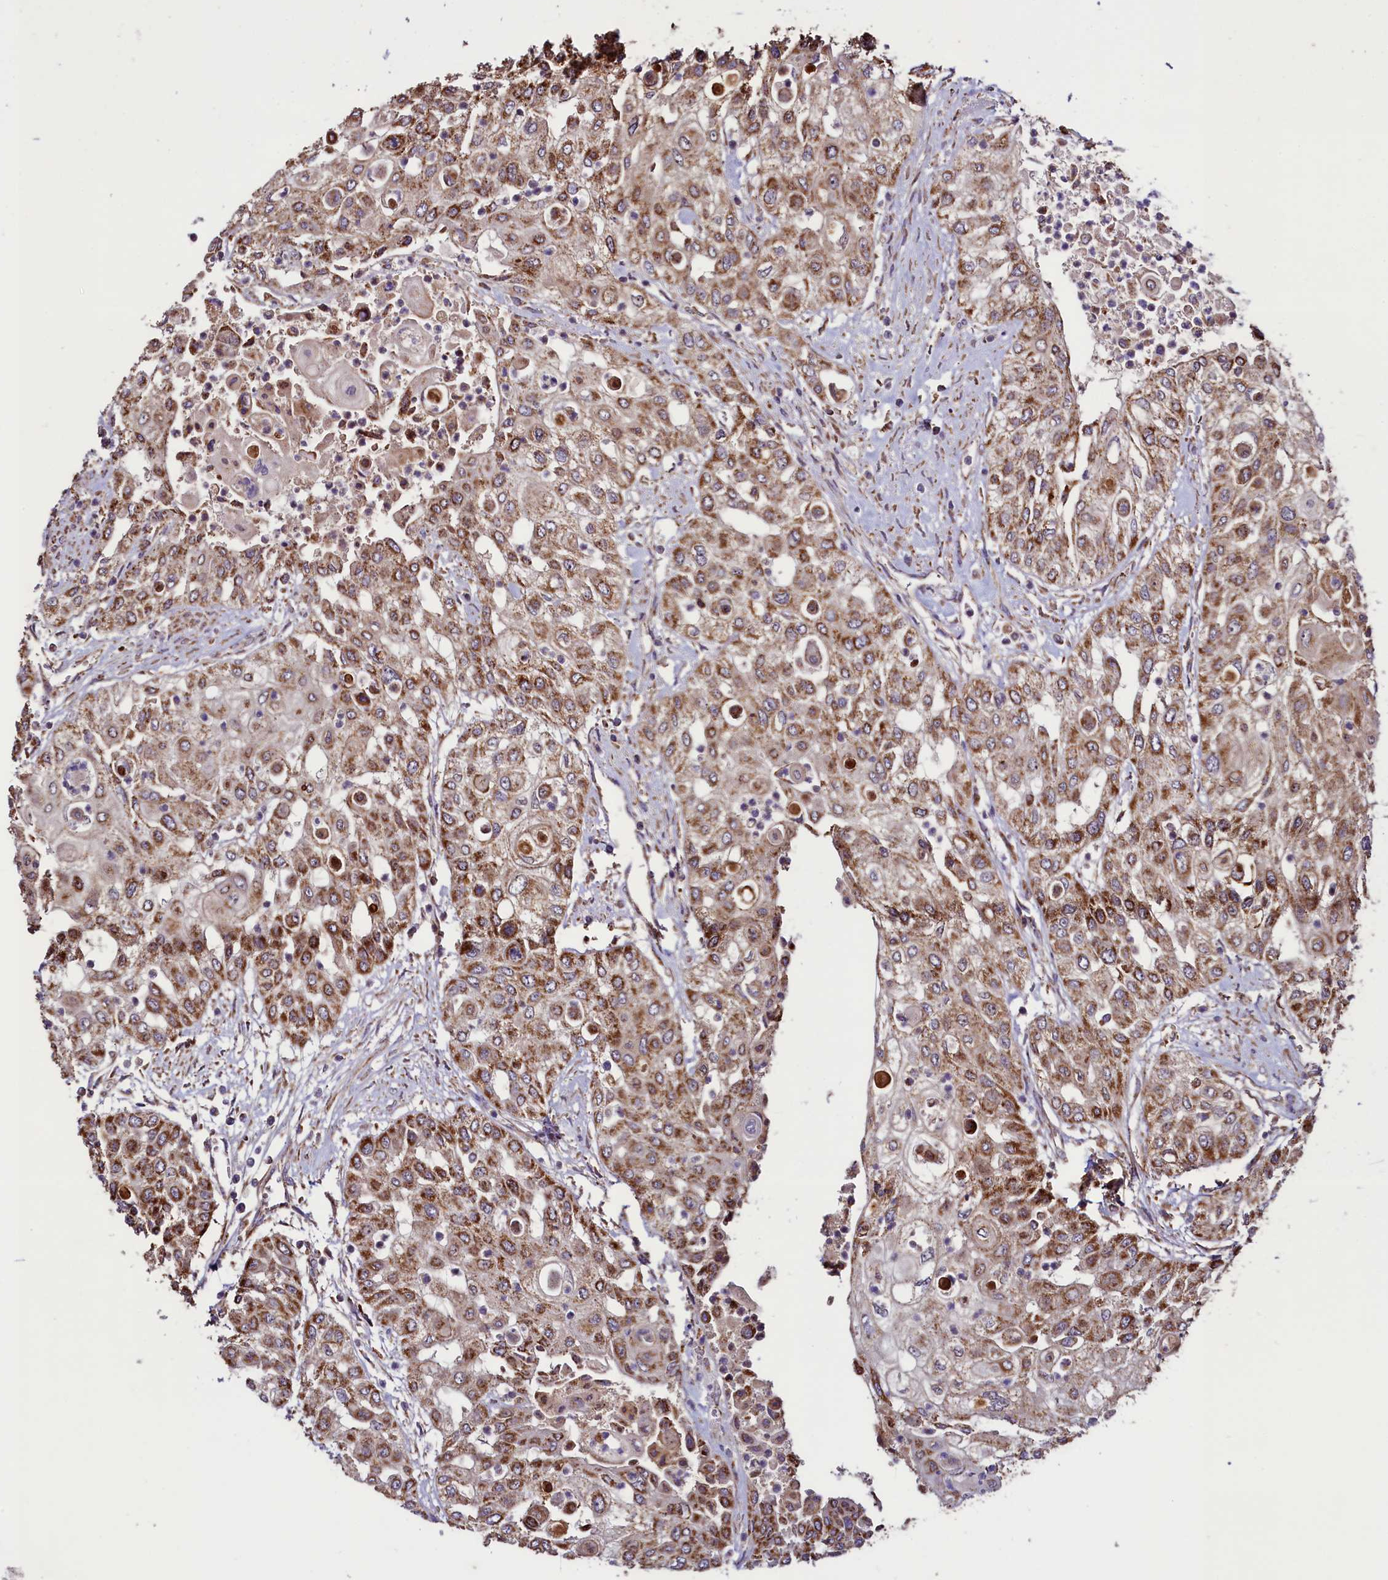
{"staining": {"intensity": "moderate", "quantity": ">75%", "location": "cytoplasmic/membranous"}, "tissue": "urothelial cancer", "cell_type": "Tumor cells", "image_type": "cancer", "snomed": [{"axis": "morphology", "description": "Urothelial carcinoma, High grade"}, {"axis": "topography", "description": "Urinary bladder"}], "caption": "IHC micrograph of urothelial carcinoma (high-grade) stained for a protein (brown), which shows medium levels of moderate cytoplasmic/membranous staining in approximately >75% of tumor cells.", "gene": "STARD5", "patient": {"sex": "female", "age": 79}}